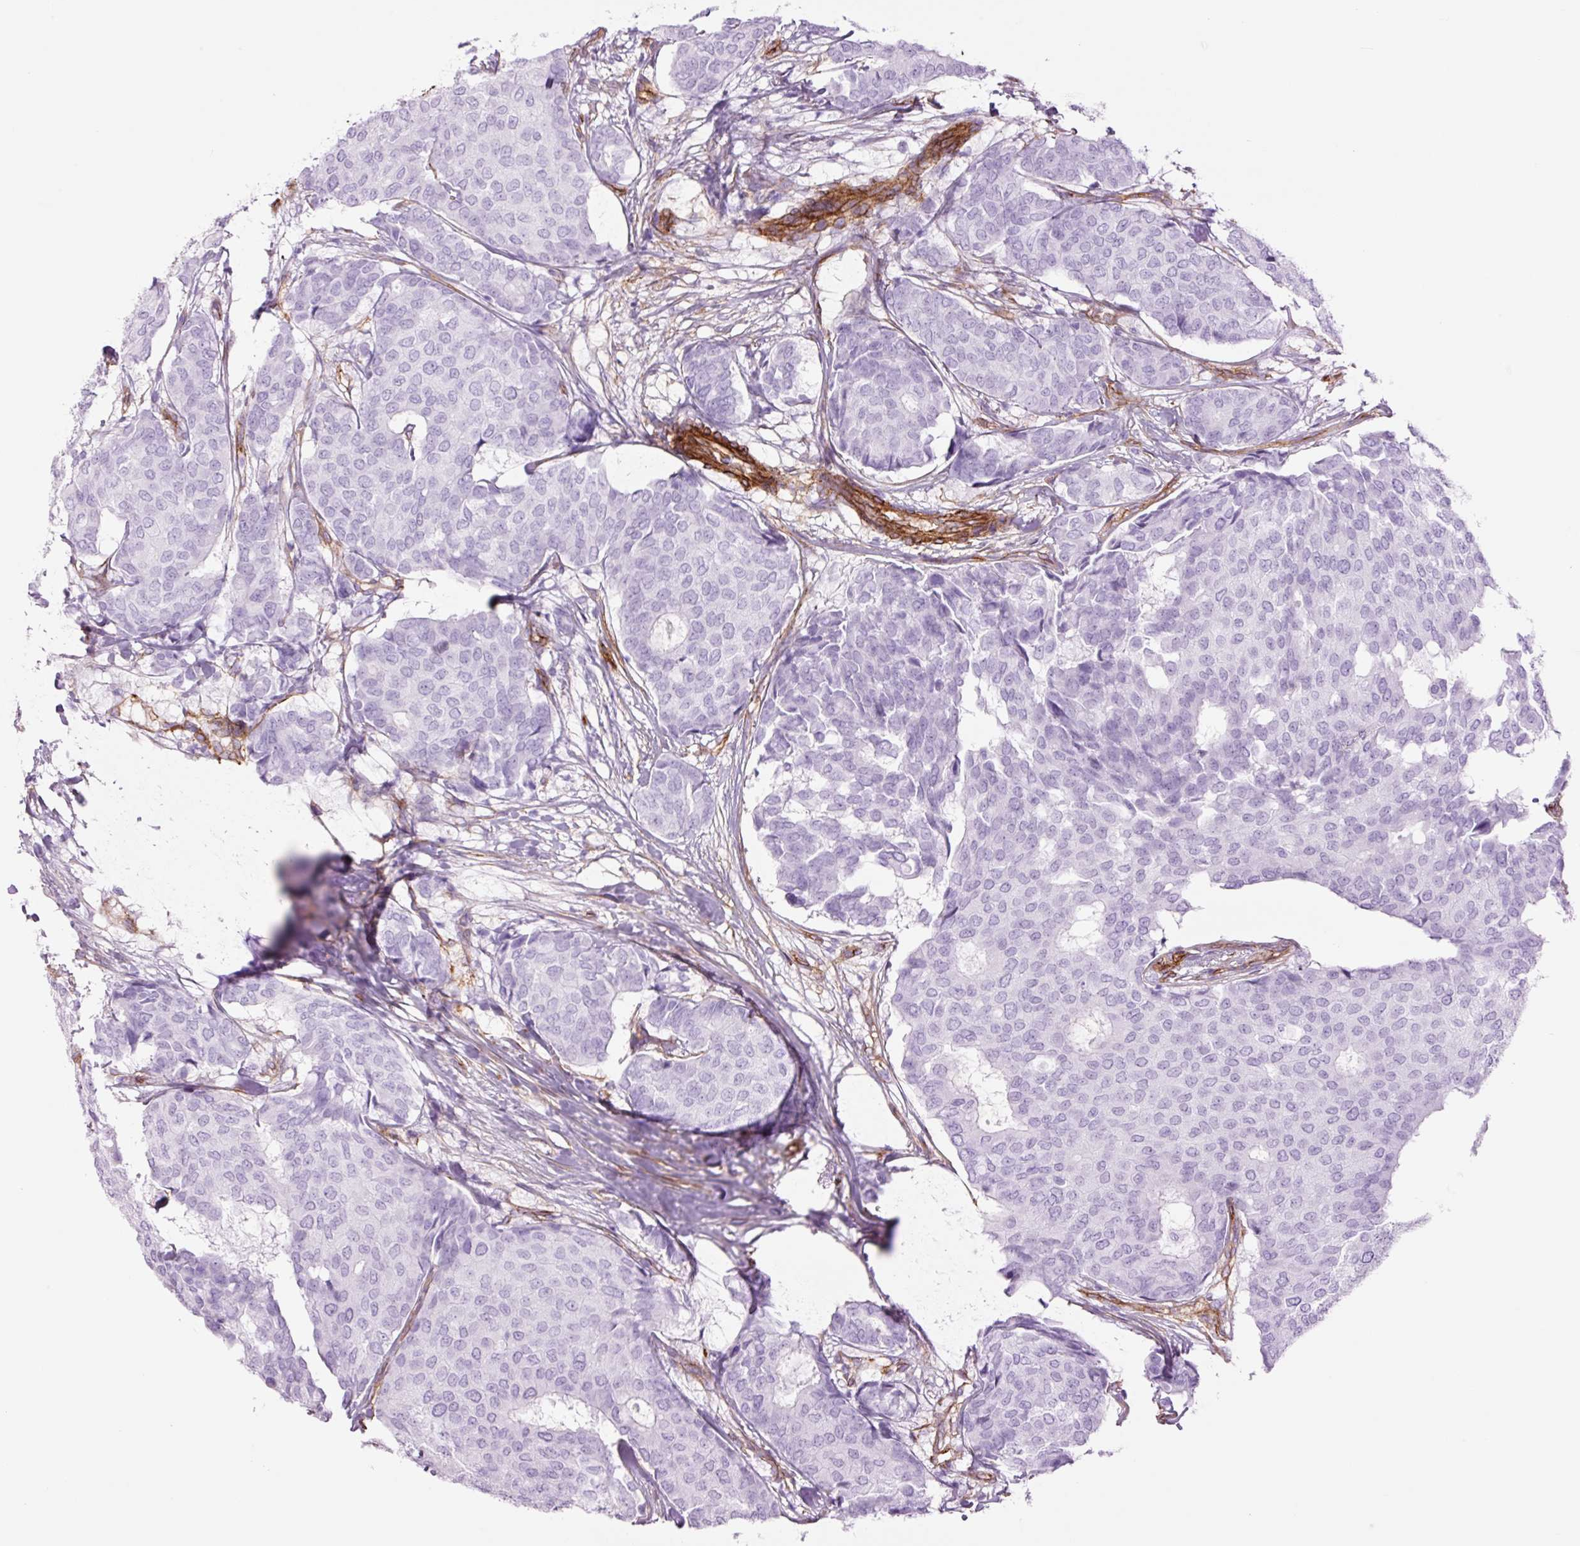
{"staining": {"intensity": "negative", "quantity": "none", "location": "none"}, "tissue": "breast cancer", "cell_type": "Tumor cells", "image_type": "cancer", "snomed": [{"axis": "morphology", "description": "Duct carcinoma"}, {"axis": "topography", "description": "Breast"}], "caption": "Tumor cells are negative for protein expression in human breast infiltrating ductal carcinoma.", "gene": "CAV1", "patient": {"sex": "female", "age": 75}}